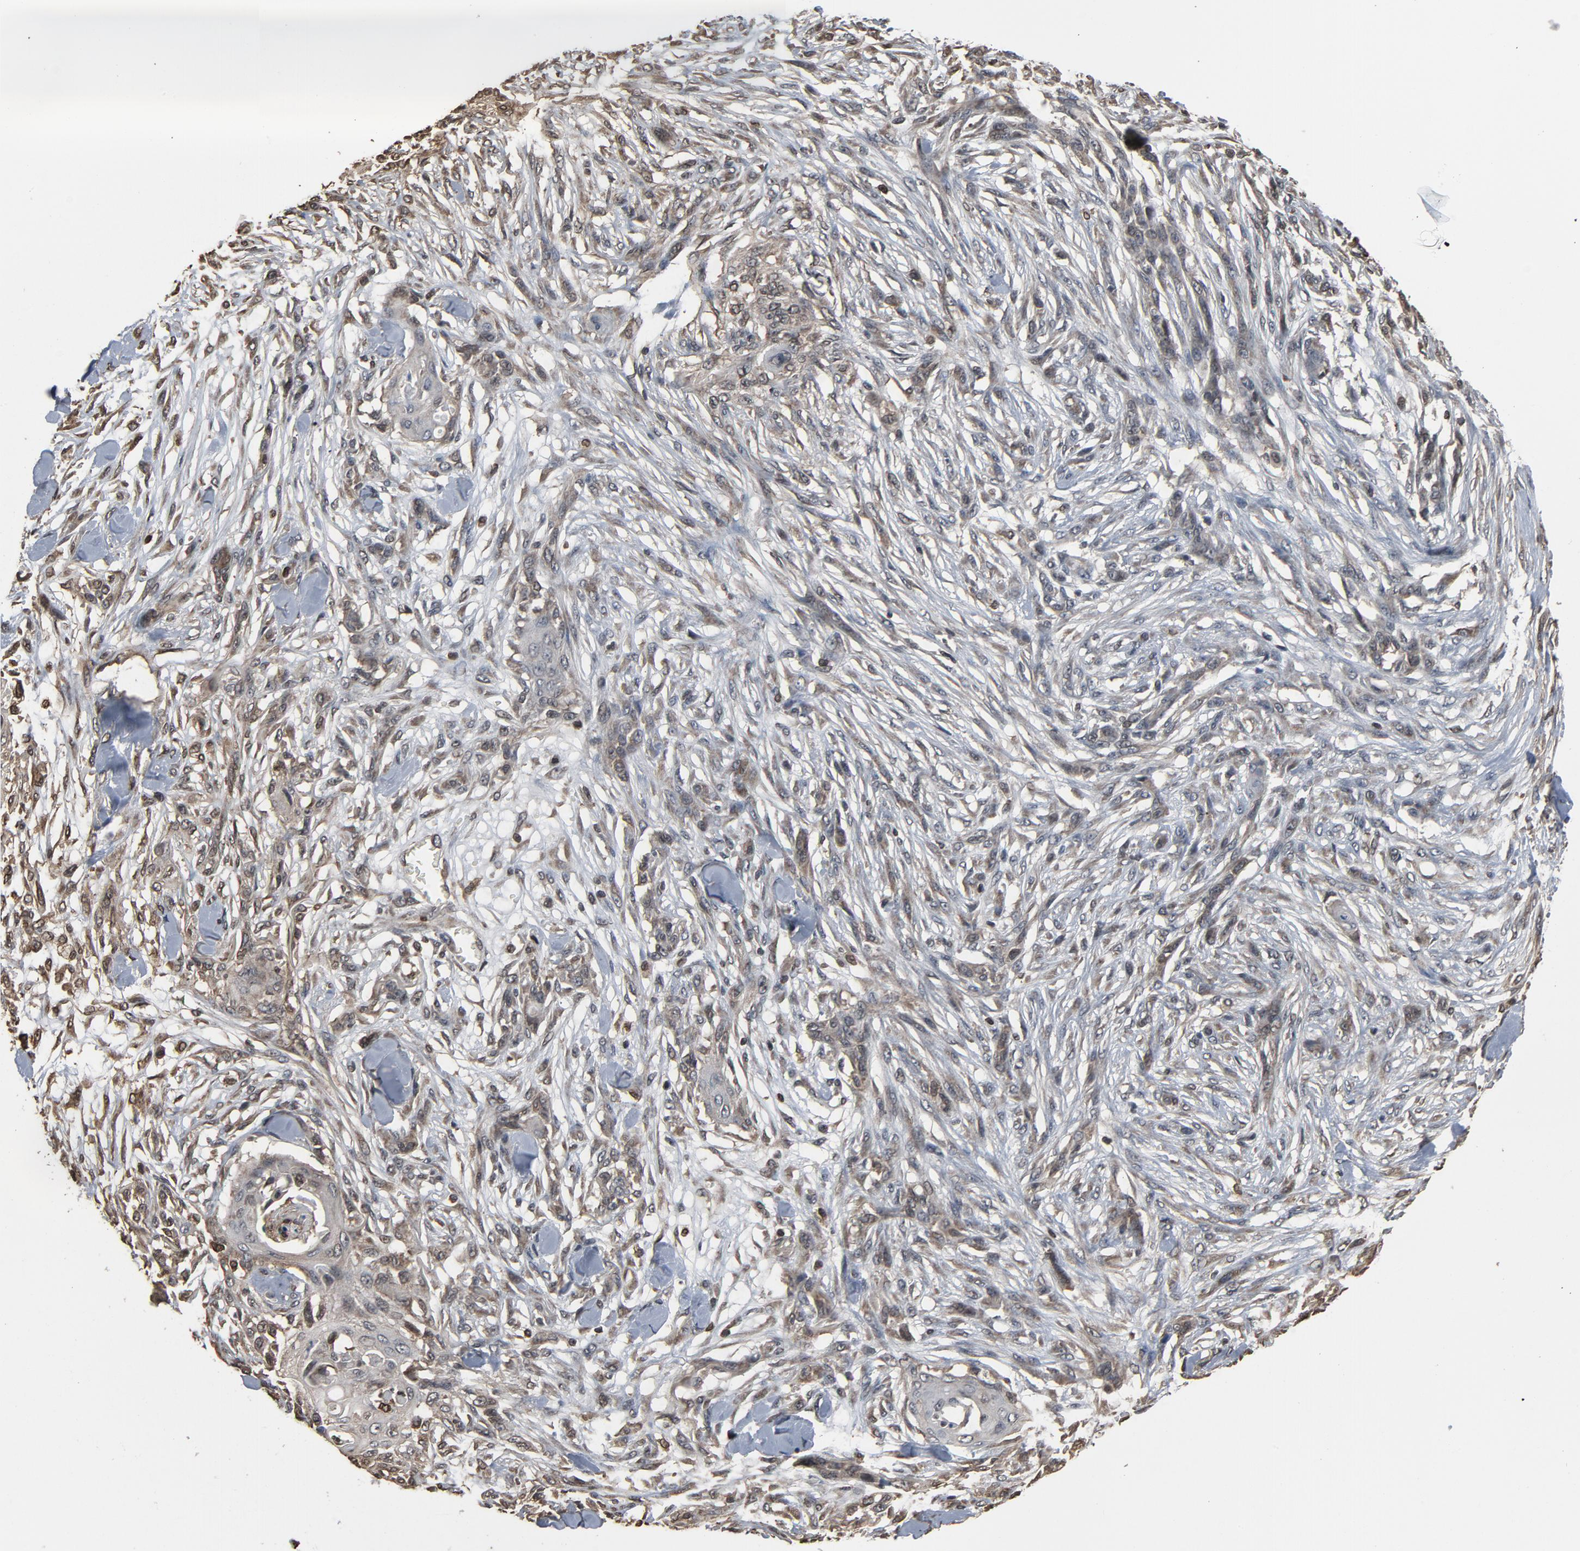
{"staining": {"intensity": "negative", "quantity": "none", "location": "none"}, "tissue": "skin cancer", "cell_type": "Tumor cells", "image_type": "cancer", "snomed": [{"axis": "morphology", "description": "Normal tissue, NOS"}, {"axis": "morphology", "description": "Squamous cell carcinoma, NOS"}, {"axis": "topography", "description": "Skin"}], "caption": "Immunohistochemistry of squamous cell carcinoma (skin) exhibits no expression in tumor cells. The staining is performed using DAB (3,3'-diaminobenzidine) brown chromogen with nuclei counter-stained in using hematoxylin.", "gene": "UBE2D1", "patient": {"sex": "female", "age": 59}}